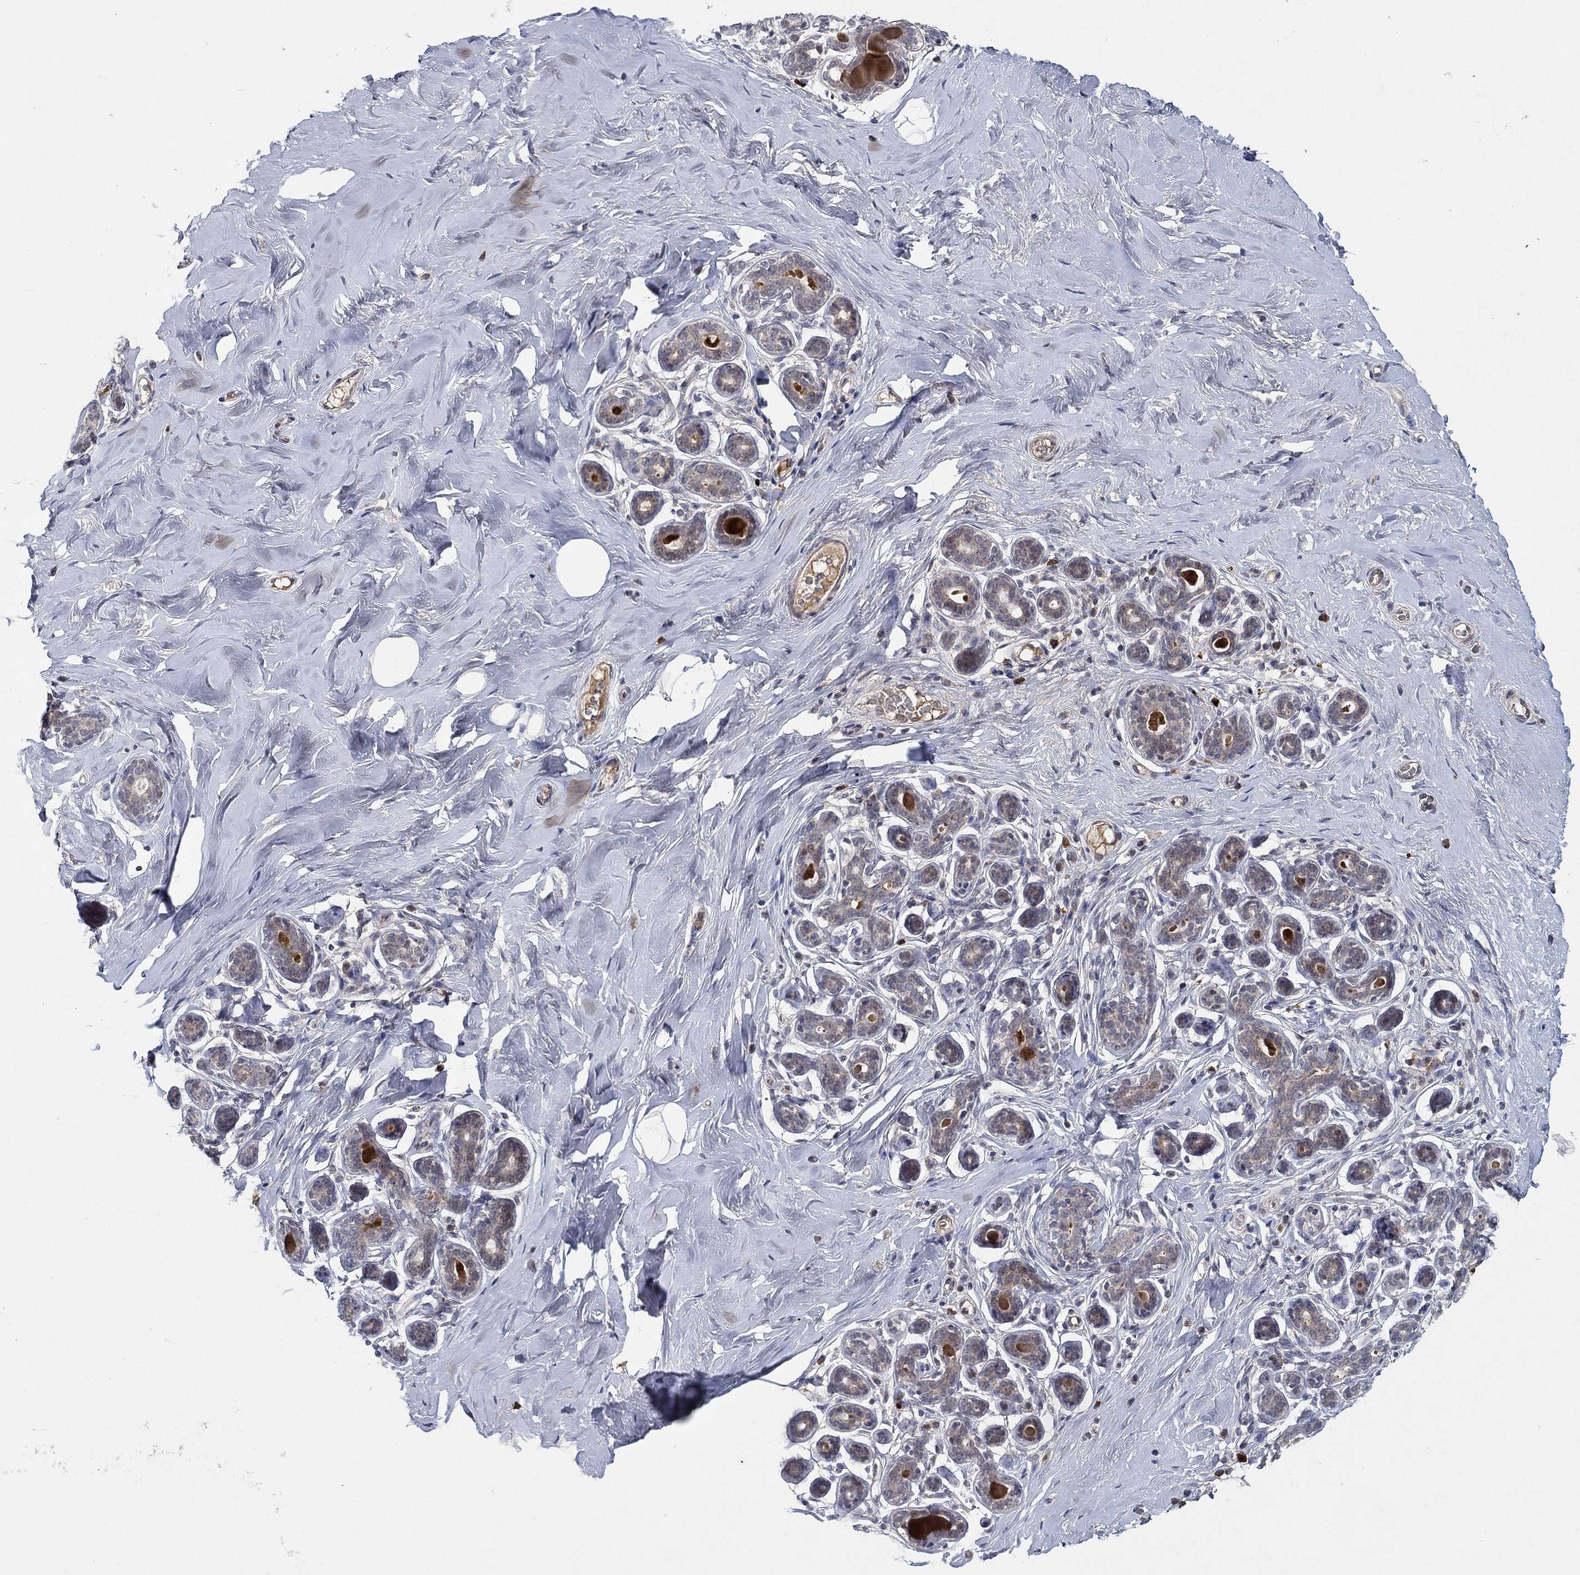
{"staining": {"intensity": "negative", "quantity": "none", "location": "none"}, "tissue": "breast", "cell_type": "Adipocytes", "image_type": "normal", "snomed": [{"axis": "morphology", "description": "Normal tissue, NOS"}, {"axis": "topography", "description": "Skin"}, {"axis": "topography", "description": "Breast"}], "caption": "High power microscopy image of an immunohistochemistry (IHC) micrograph of normal breast, revealing no significant expression in adipocytes.", "gene": "IL4", "patient": {"sex": "female", "age": 43}}